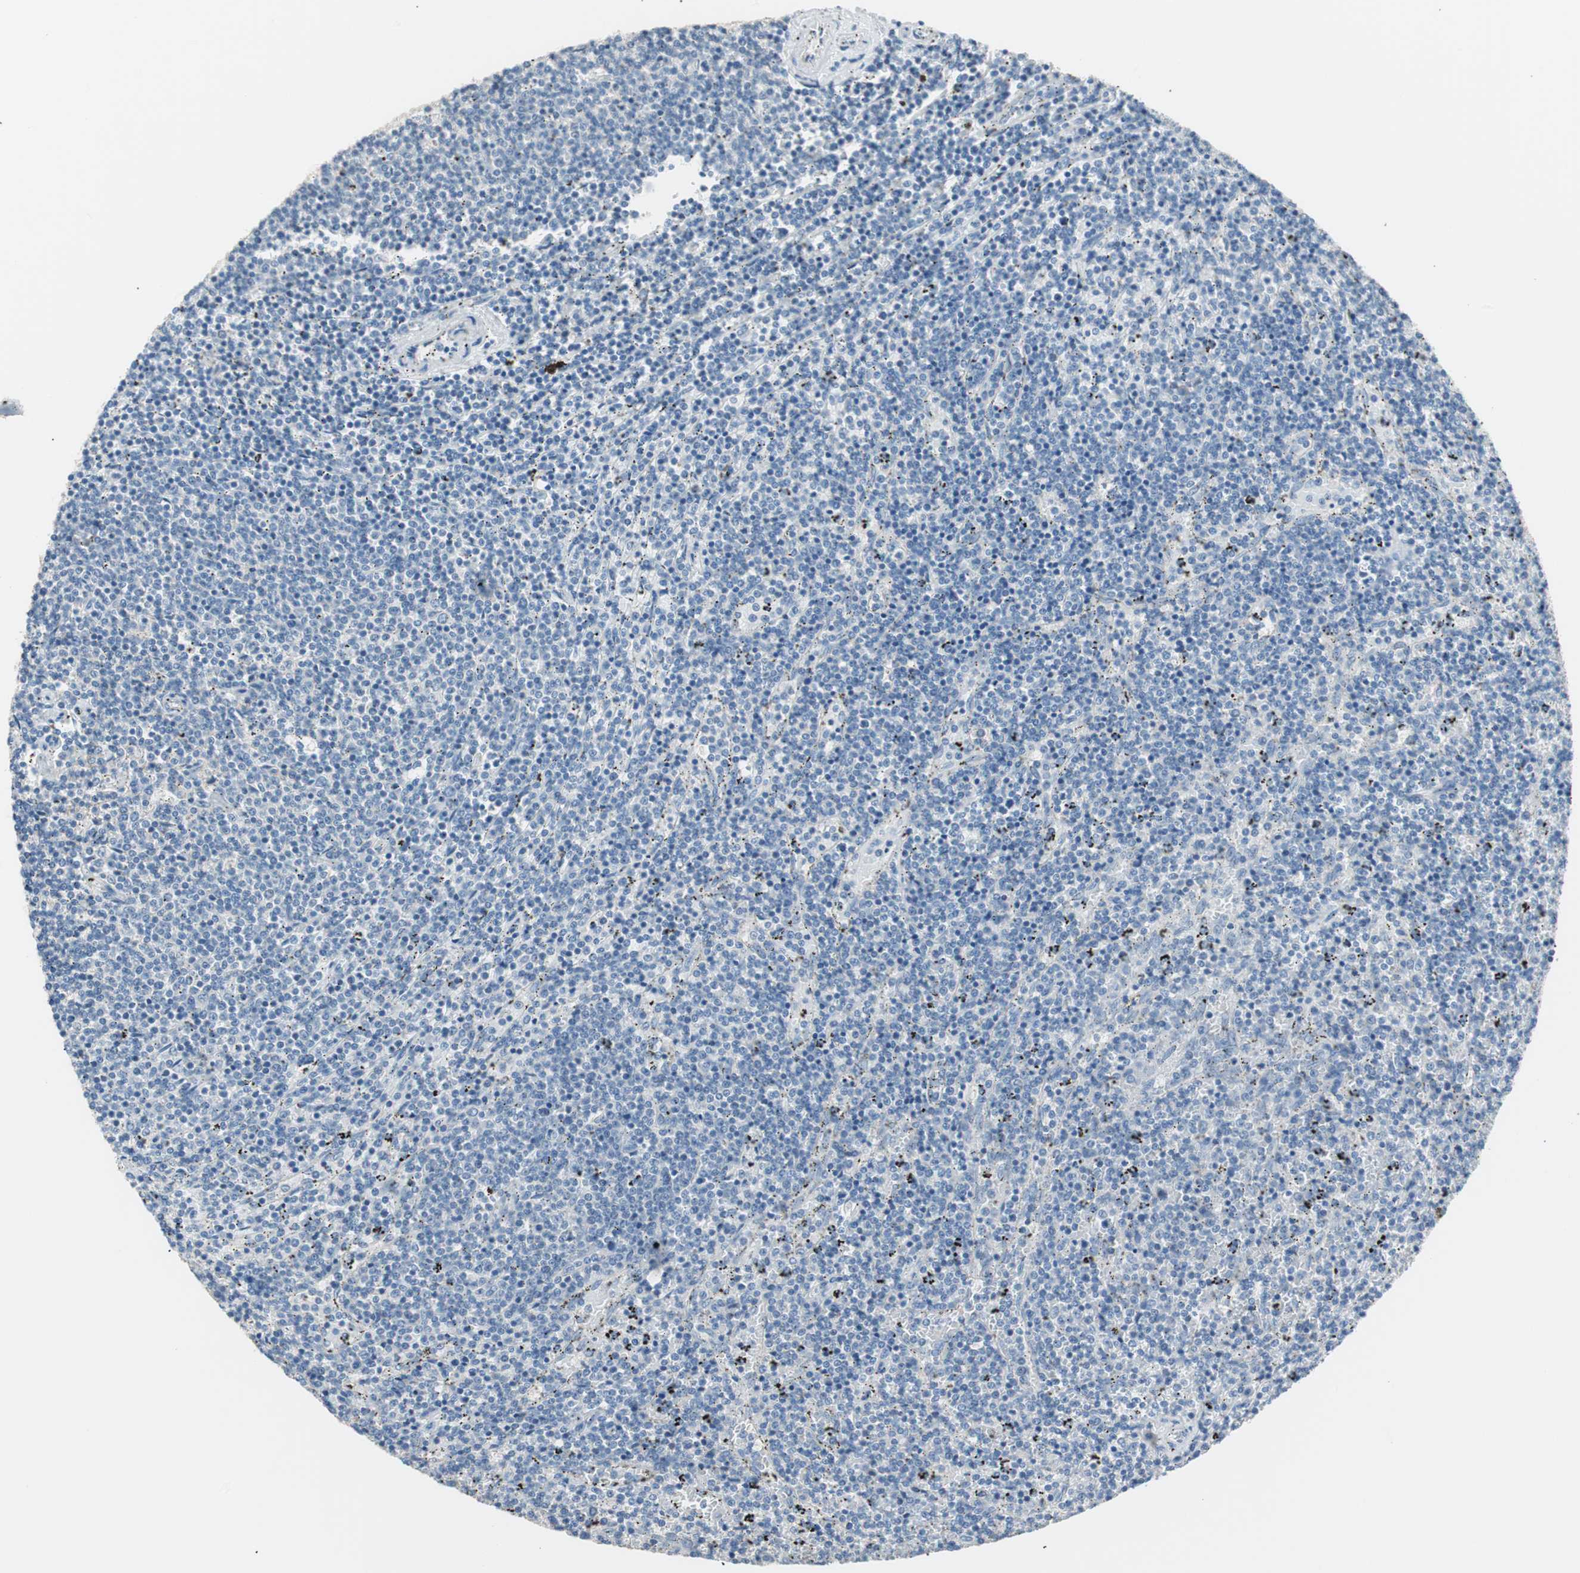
{"staining": {"intensity": "negative", "quantity": "none", "location": "none"}, "tissue": "lymphoma", "cell_type": "Tumor cells", "image_type": "cancer", "snomed": [{"axis": "morphology", "description": "Malignant lymphoma, non-Hodgkin's type, Low grade"}, {"axis": "topography", "description": "Spleen"}], "caption": "This is a photomicrograph of IHC staining of lymphoma, which shows no staining in tumor cells.", "gene": "VIL1", "patient": {"sex": "female", "age": 50}}